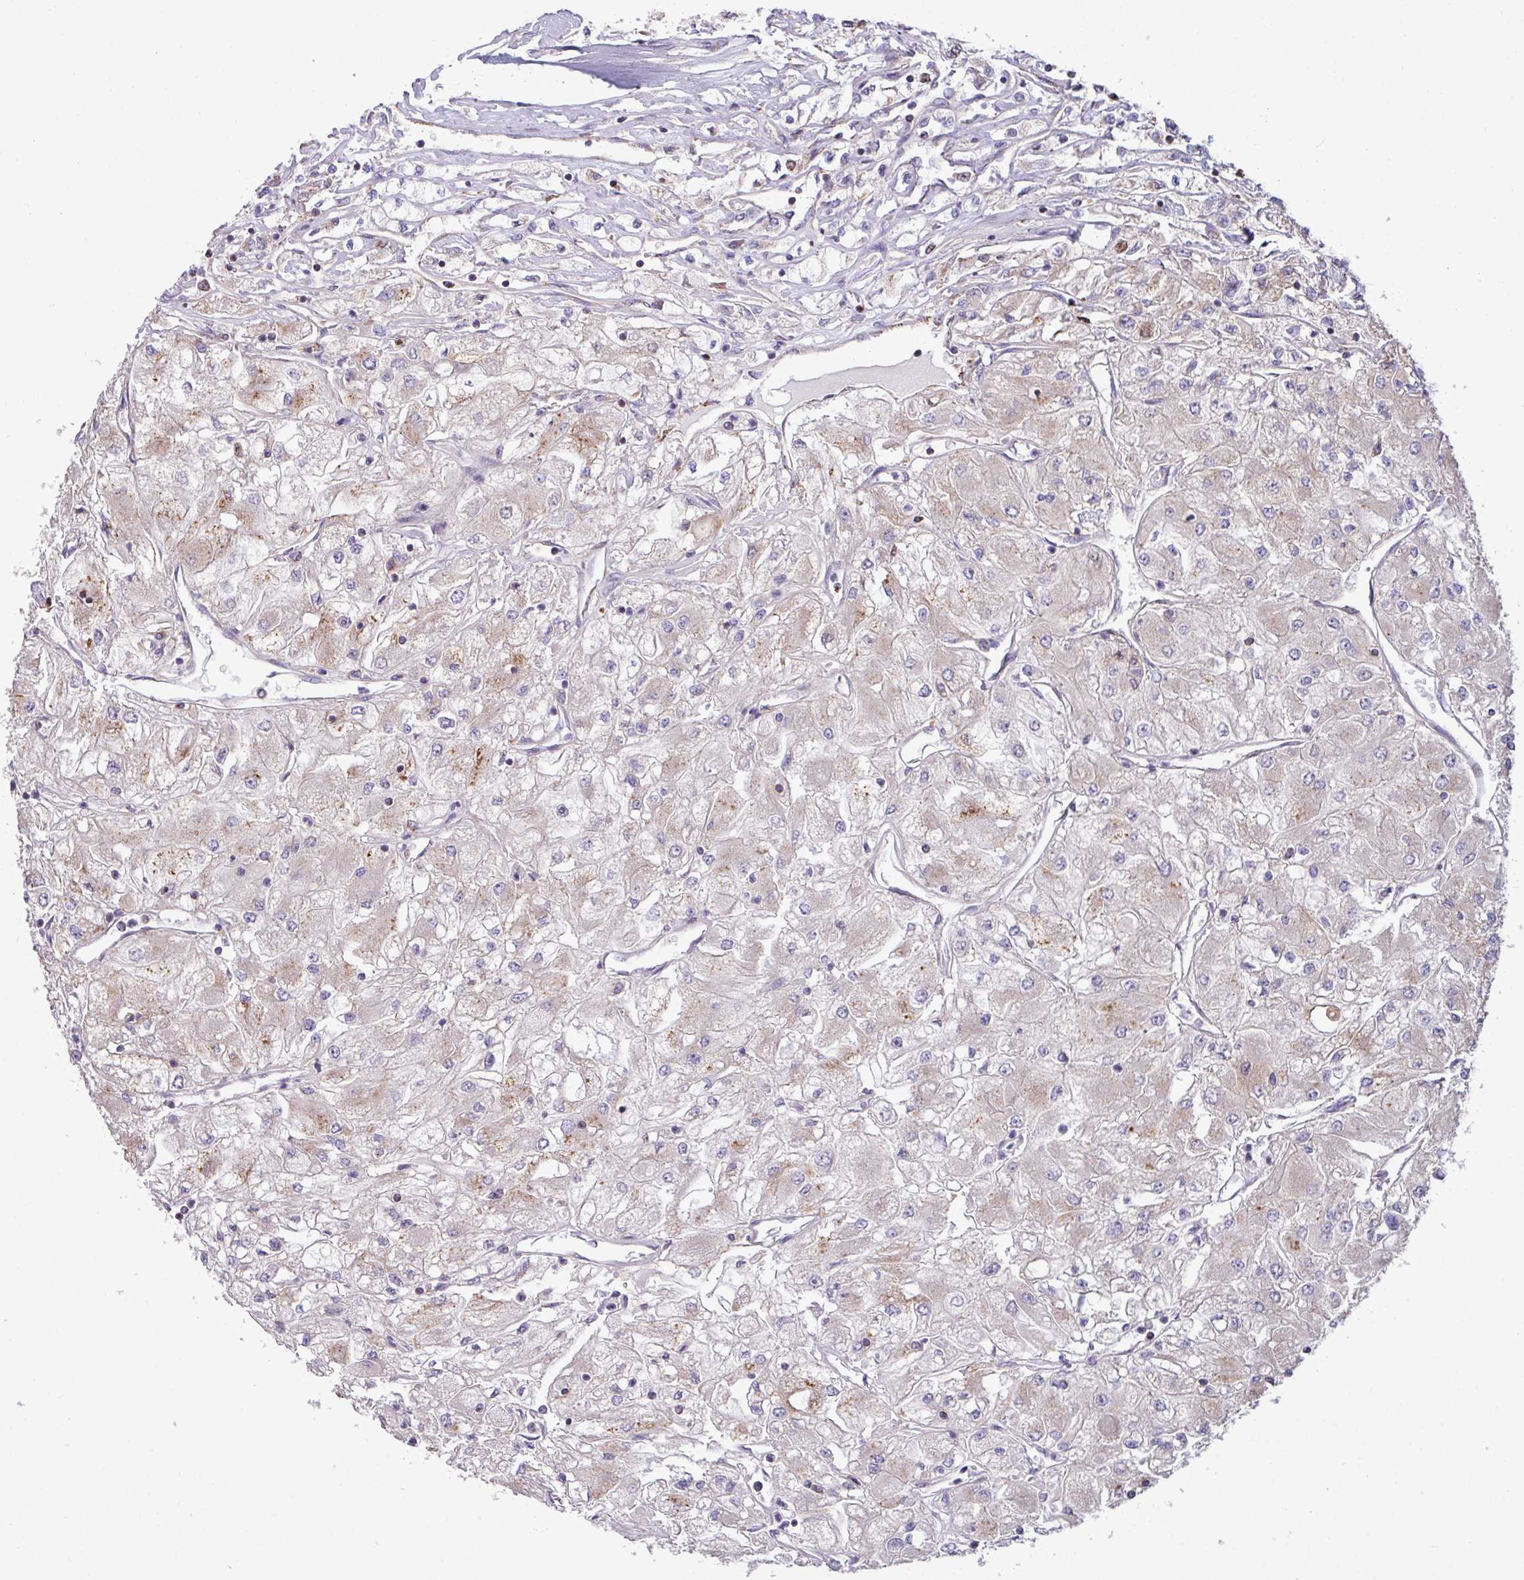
{"staining": {"intensity": "weak", "quantity": "25%-75%", "location": "cytoplasmic/membranous"}, "tissue": "renal cancer", "cell_type": "Tumor cells", "image_type": "cancer", "snomed": [{"axis": "morphology", "description": "Adenocarcinoma, NOS"}, {"axis": "topography", "description": "Kidney"}], "caption": "The photomicrograph reveals a brown stain indicating the presence of a protein in the cytoplasmic/membranous of tumor cells in renal cancer.", "gene": "PPM1J", "patient": {"sex": "male", "age": 80}}